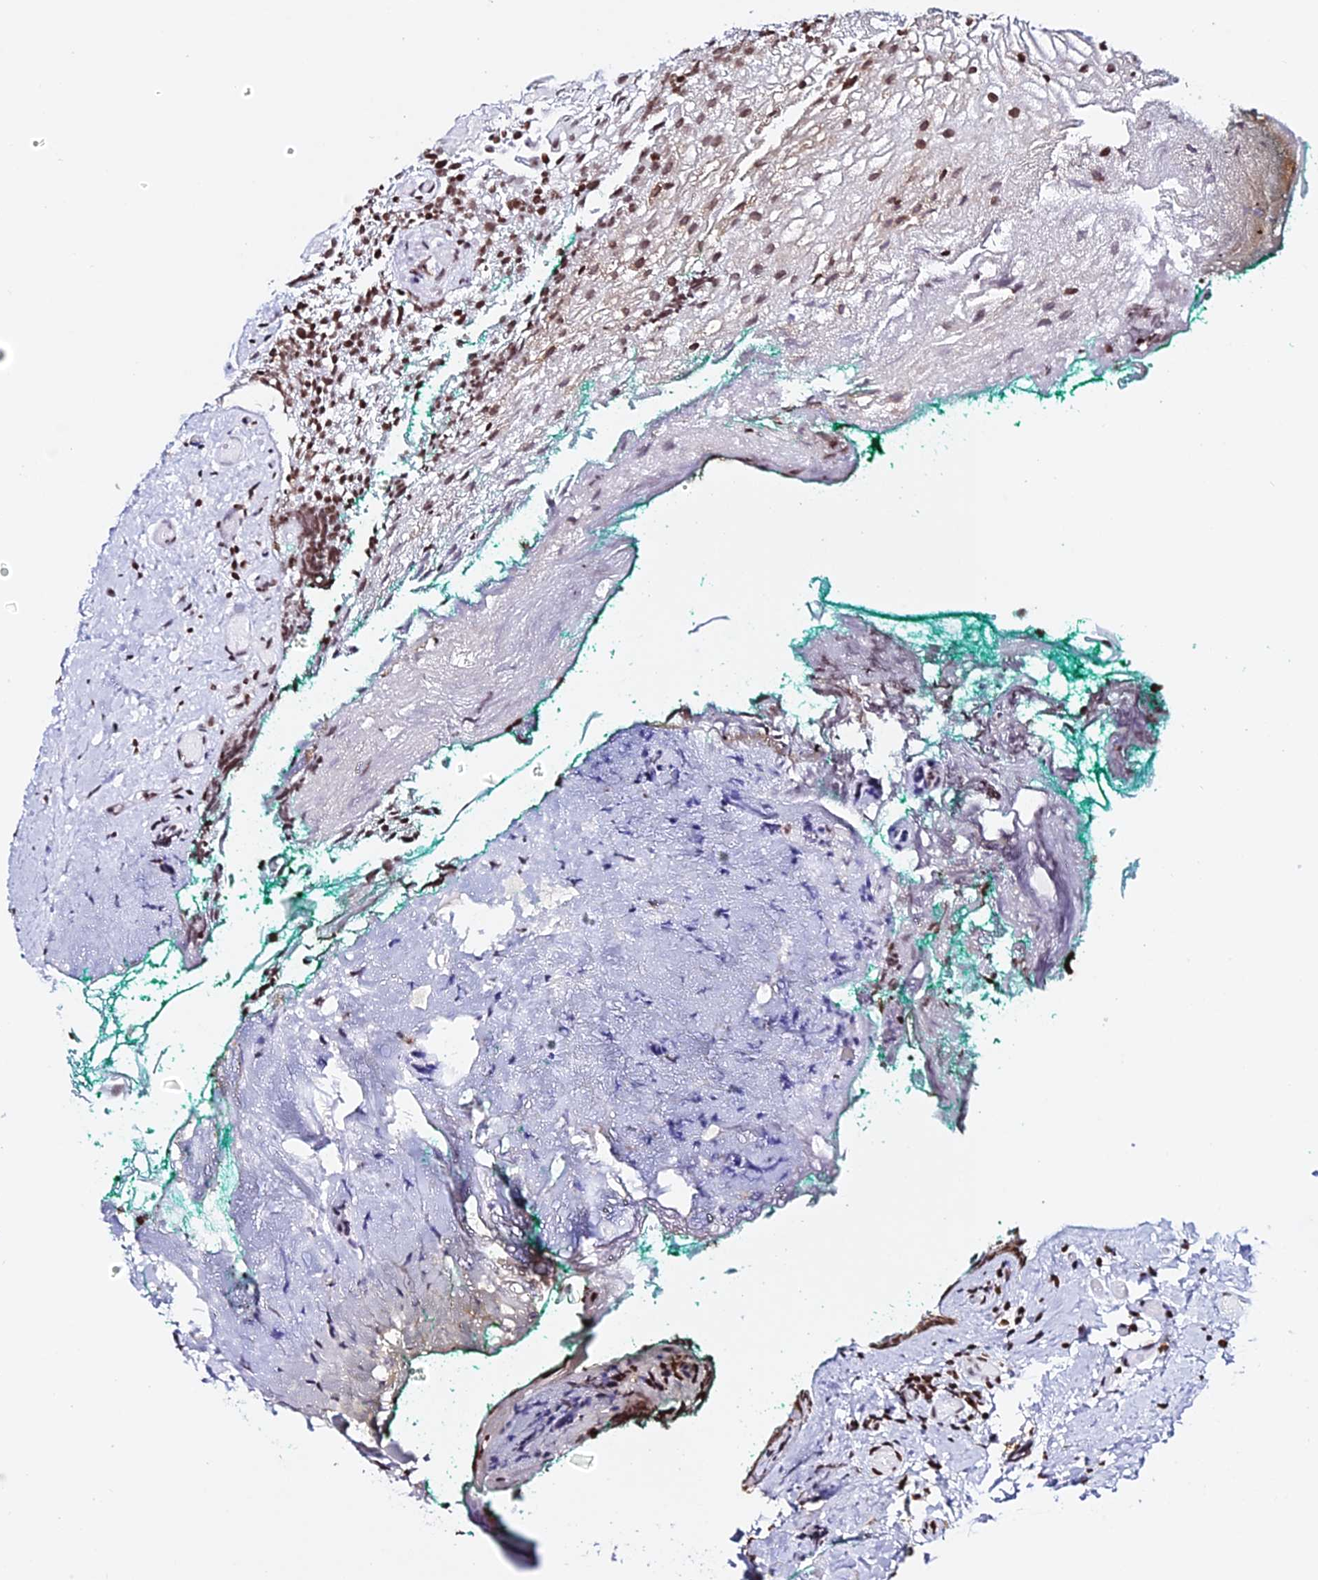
{"staining": {"intensity": "moderate", "quantity": ">75%", "location": "nuclear"}, "tissue": "oral mucosa", "cell_type": "Squamous epithelial cells", "image_type": "normal", "snomed": [{"axis": "morphology", "description": "Normal tissue, NOS"}, {"axis": "morphology", "description": "Relapse melanoma"}, {"axis": "topography", "description": "Oral tissue"}], "caption": "There is medium levels of moderate nuclear expression in squamous epithelial cells of normal oral mucosa, as demonstrated by immunohistochemical staining (brown color).", "gene": "ENSG00000282988", "patient": {"sex": "female", "age": 83}}